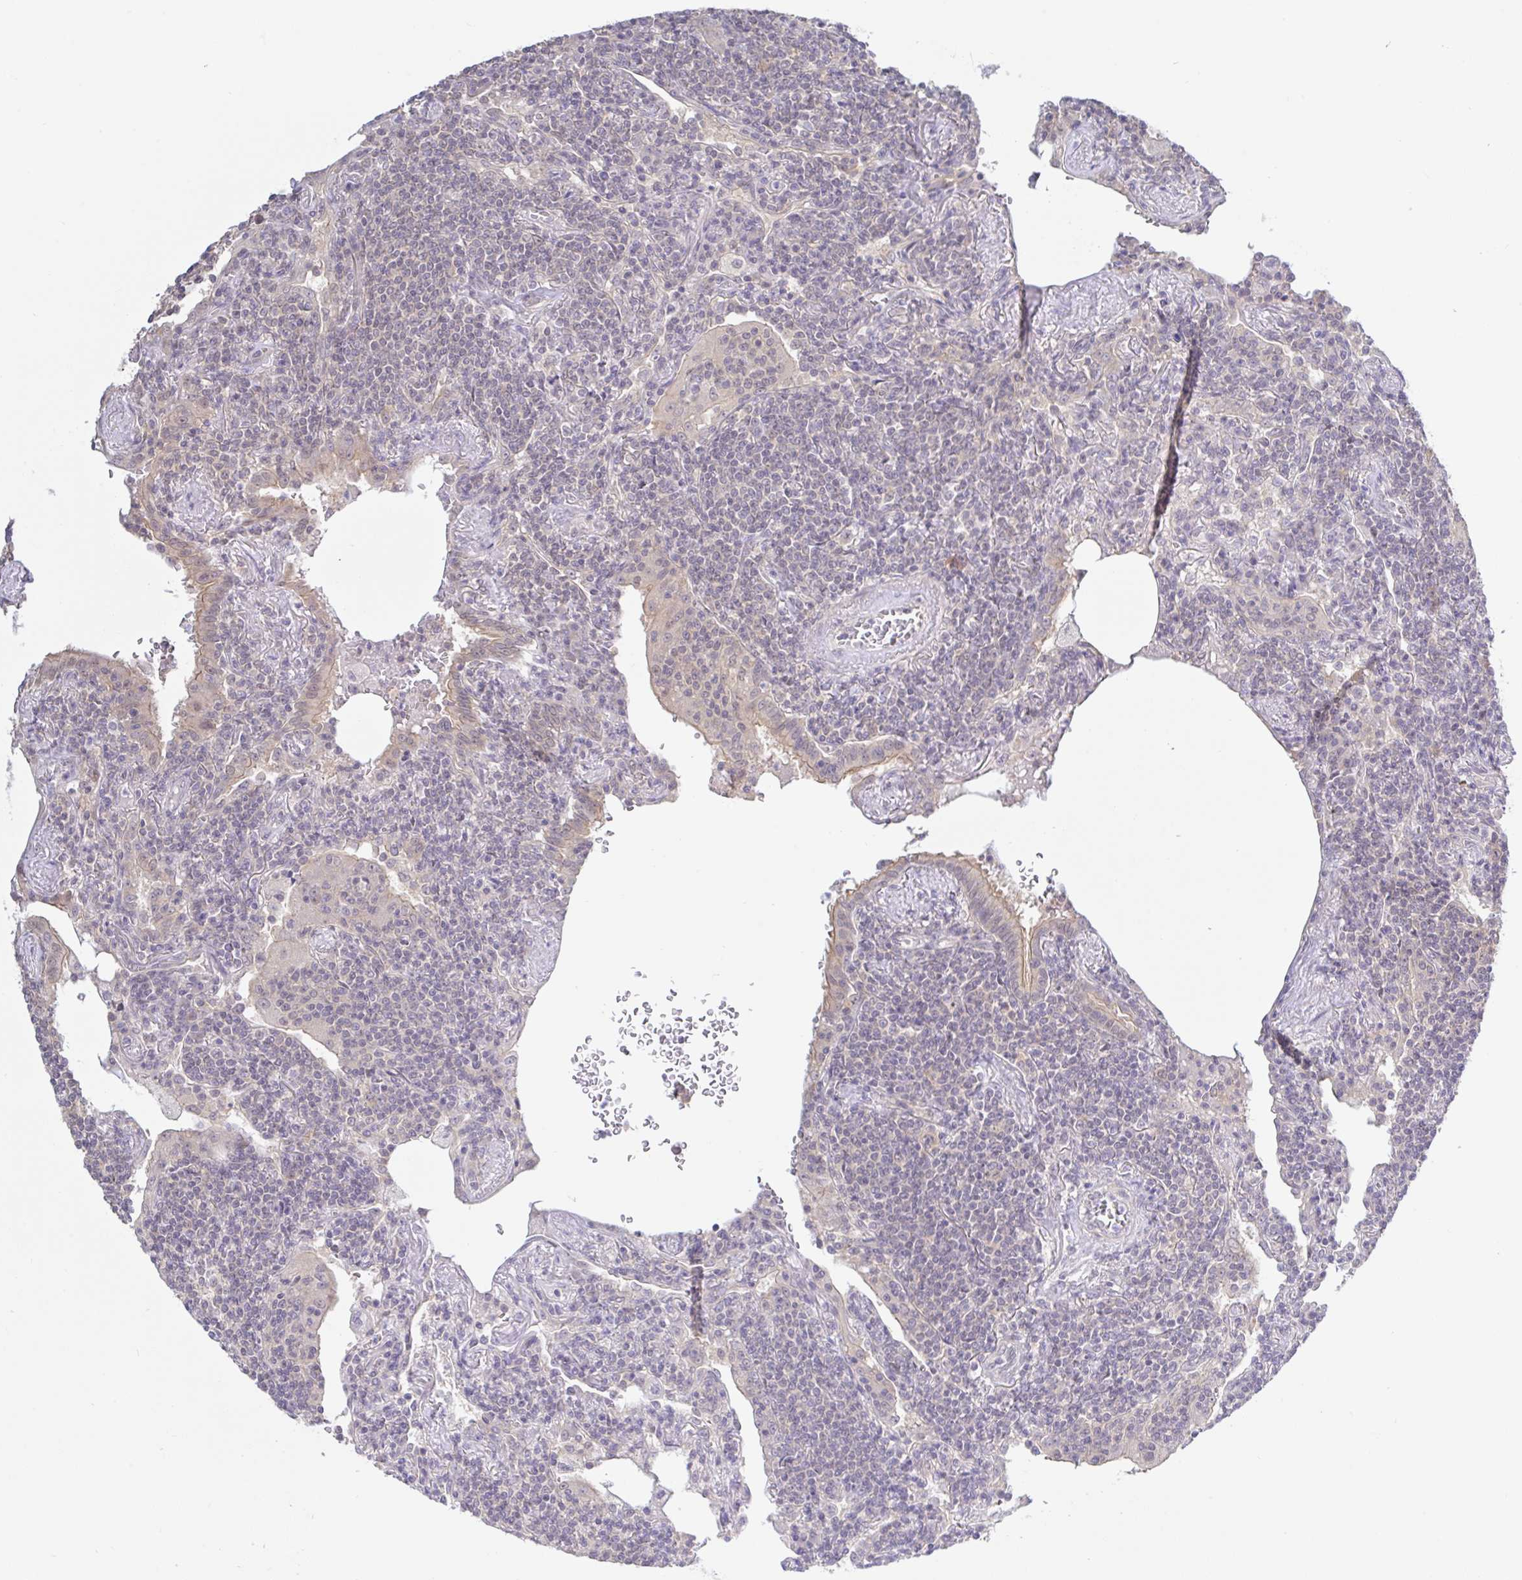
{"staining": {"intensity": "negative", "quantity": "none", "location": "none"}, "tissue": "lymphoma", "cell_type": "Tumor cells", "image_type": "cancer", "snomed": [{"axis": "morphology", "description": "Malignant lymphoma, non-Hodgkin's type, Low grade"}, {"axis": "topography", "description": "Lung"}], "caption": "Immunohistochemistry (IHC) histopathology image of neoplastic tissue: lymphoma stained with DAB displays no significant protein positivity in tumor cells.", "gene": "HYPK", "patient": {"sex": "female", "age": 71}}